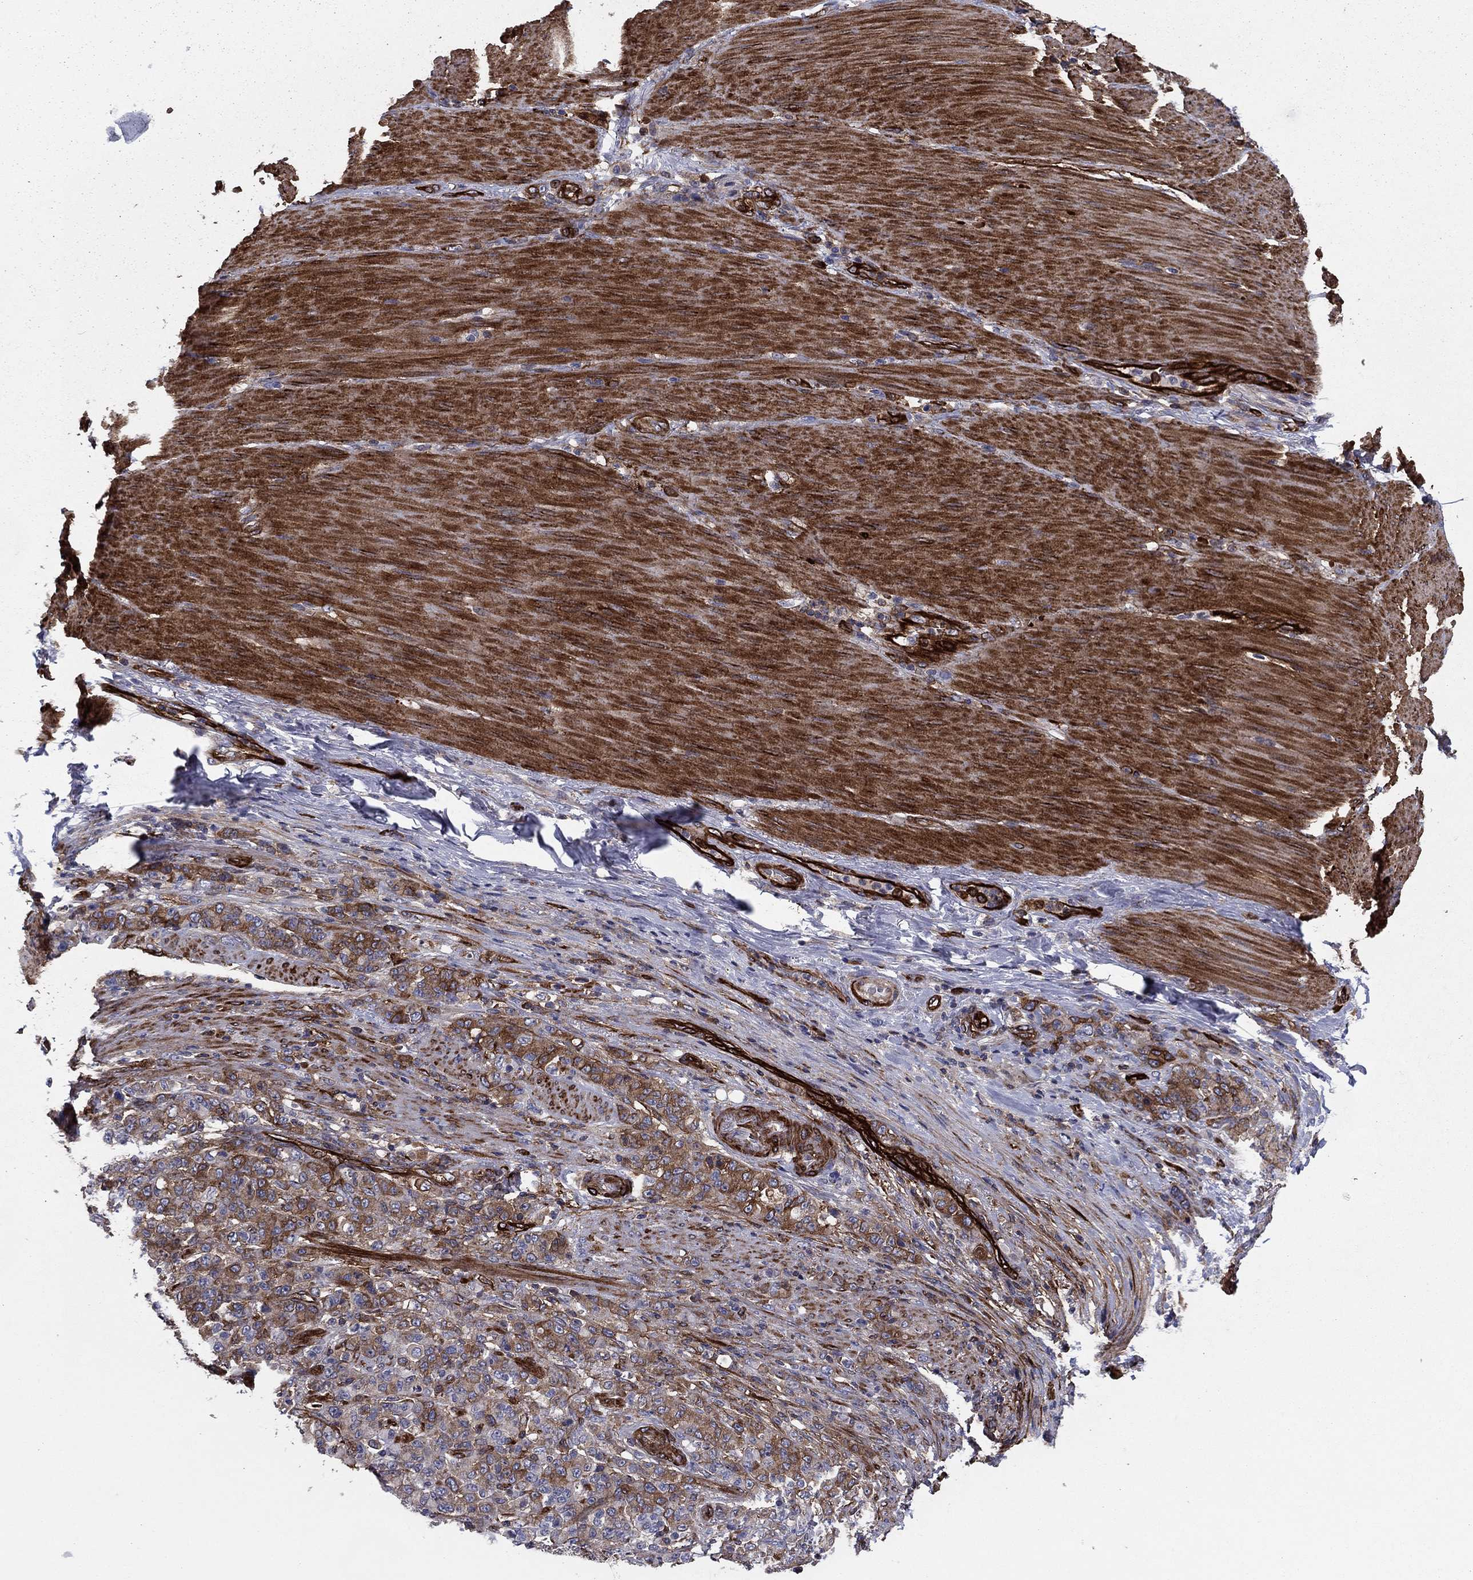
{"staining": {"intensity": "weak", "quantity": "25%-75%", "location": "cytoplasmic/membranous"}, "tissue": "stomach cancer", "cell_type": "Tumor cells", "image_type": "cancer", "snomed": [{"axis": "morphology", "description": "Normal tissue, NOS"}, {"axis": "morphology", "description": "Adenocarcinoma, NOS"}, {"axis": "topography", "description": "Stomach"}], "caption": "Protein analysis of stomach cancer (adenocarcinoma) tissue exhibits weak cytoplasmic/membranous expression in about 25%-75% of tumor cells.", "gene": "EHBP1L1", "patient": {"sex": "female", "age": 79}}